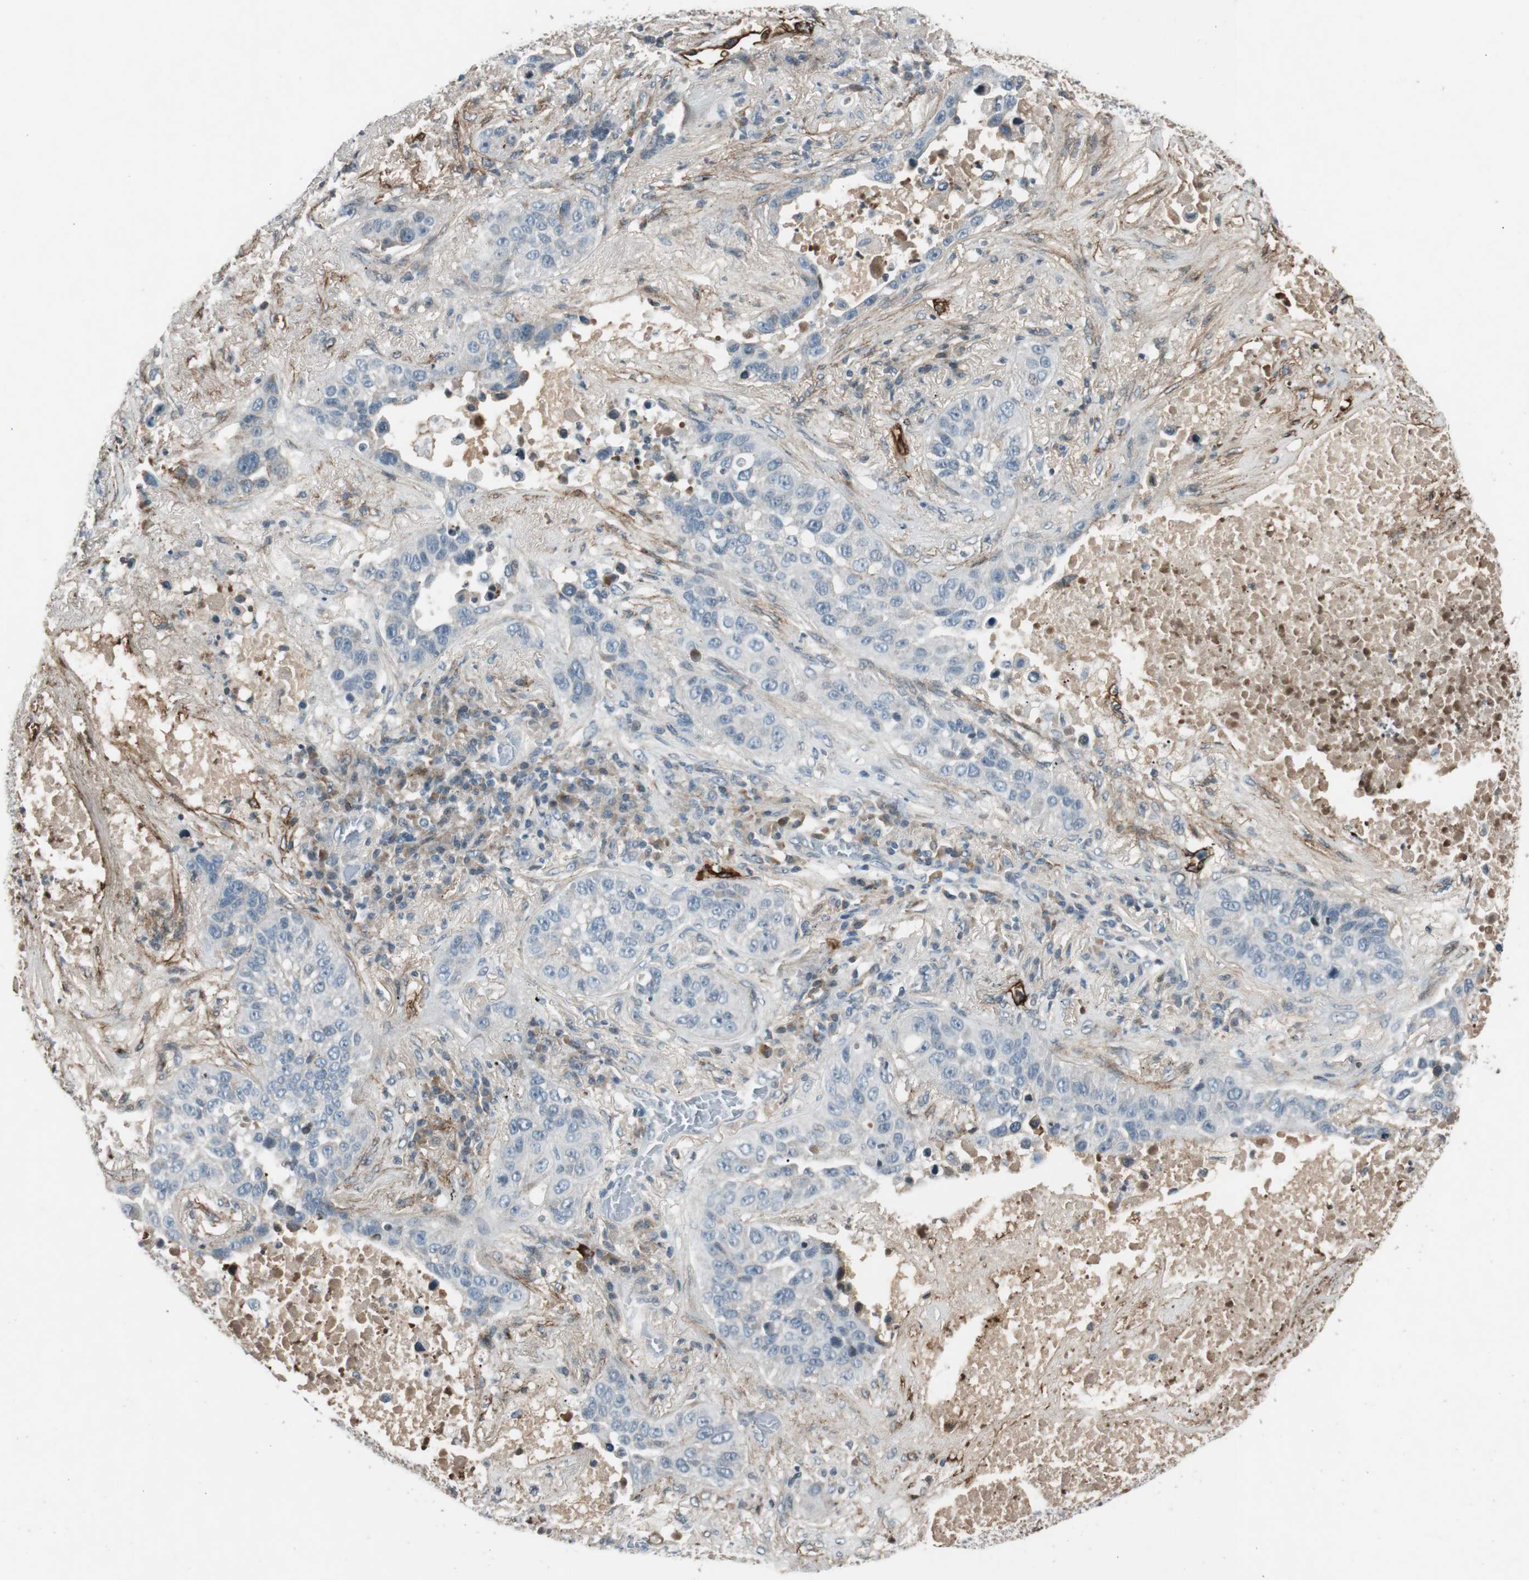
{"staining": {"intensity": "negative", "quantity": "none", "location": "none"}, "tissue": "lung cancer", "cell_type": "Tumor cells", "image_type": "cancer", "snomed": [{"axis": "morphology", "description": "Squamous cell carcinoma, NOS"}, {"axis": "topography", "description": "Lung"}], "caption": "High magnification brightfield microscopy of lung cancer (squamous cell carcinoma) stained with DAB (3,3'-diaminobenzidine) (brown) and counterstained with hematoxylin (blue): tumor cells show no significant positivity.", "gene": "PDPN", "patient": {"sex": "male", "age": 57}}